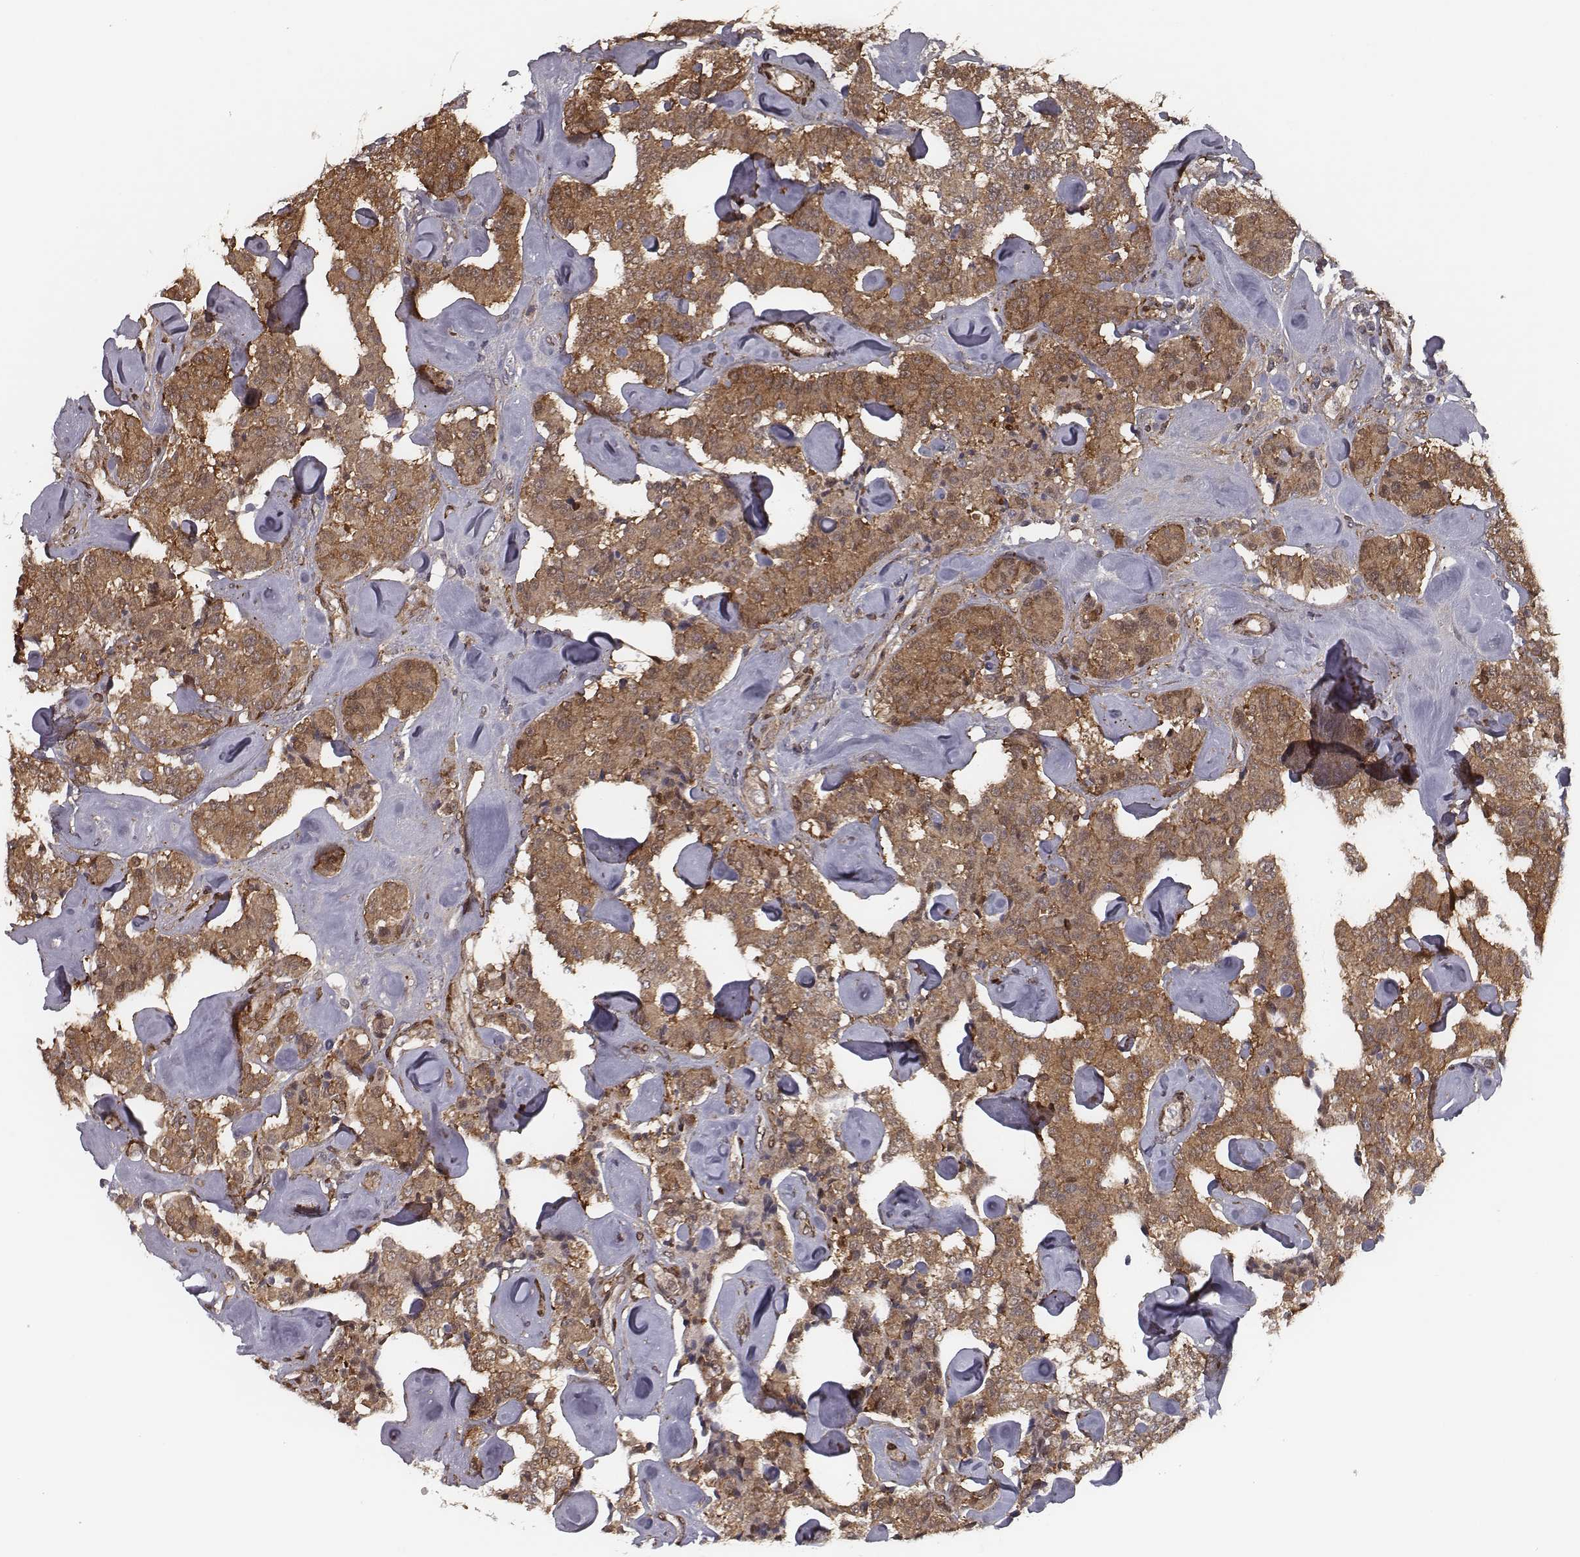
{"staining": {"intensity": "moderate", "quantity": ">75%", "location": "cytoplasmic/membranous"}, "tissue": "carcinoid", "cell_type": "Tumor cells", "image_type": "cancer", "snomed": [{"axis": "morphology", "description": "Carcinoid, malignant, NOS"}, {"axis": "topography", "description": "Pancreas"}], "caption": "Moderate cytoplasmic/membranous staining for a protein is seen in about >75% of tumor cells of carcinoid using immunohistochemistry.", "gene": "ISYNA1", "patient": {"sex": "male", "age": 41}}